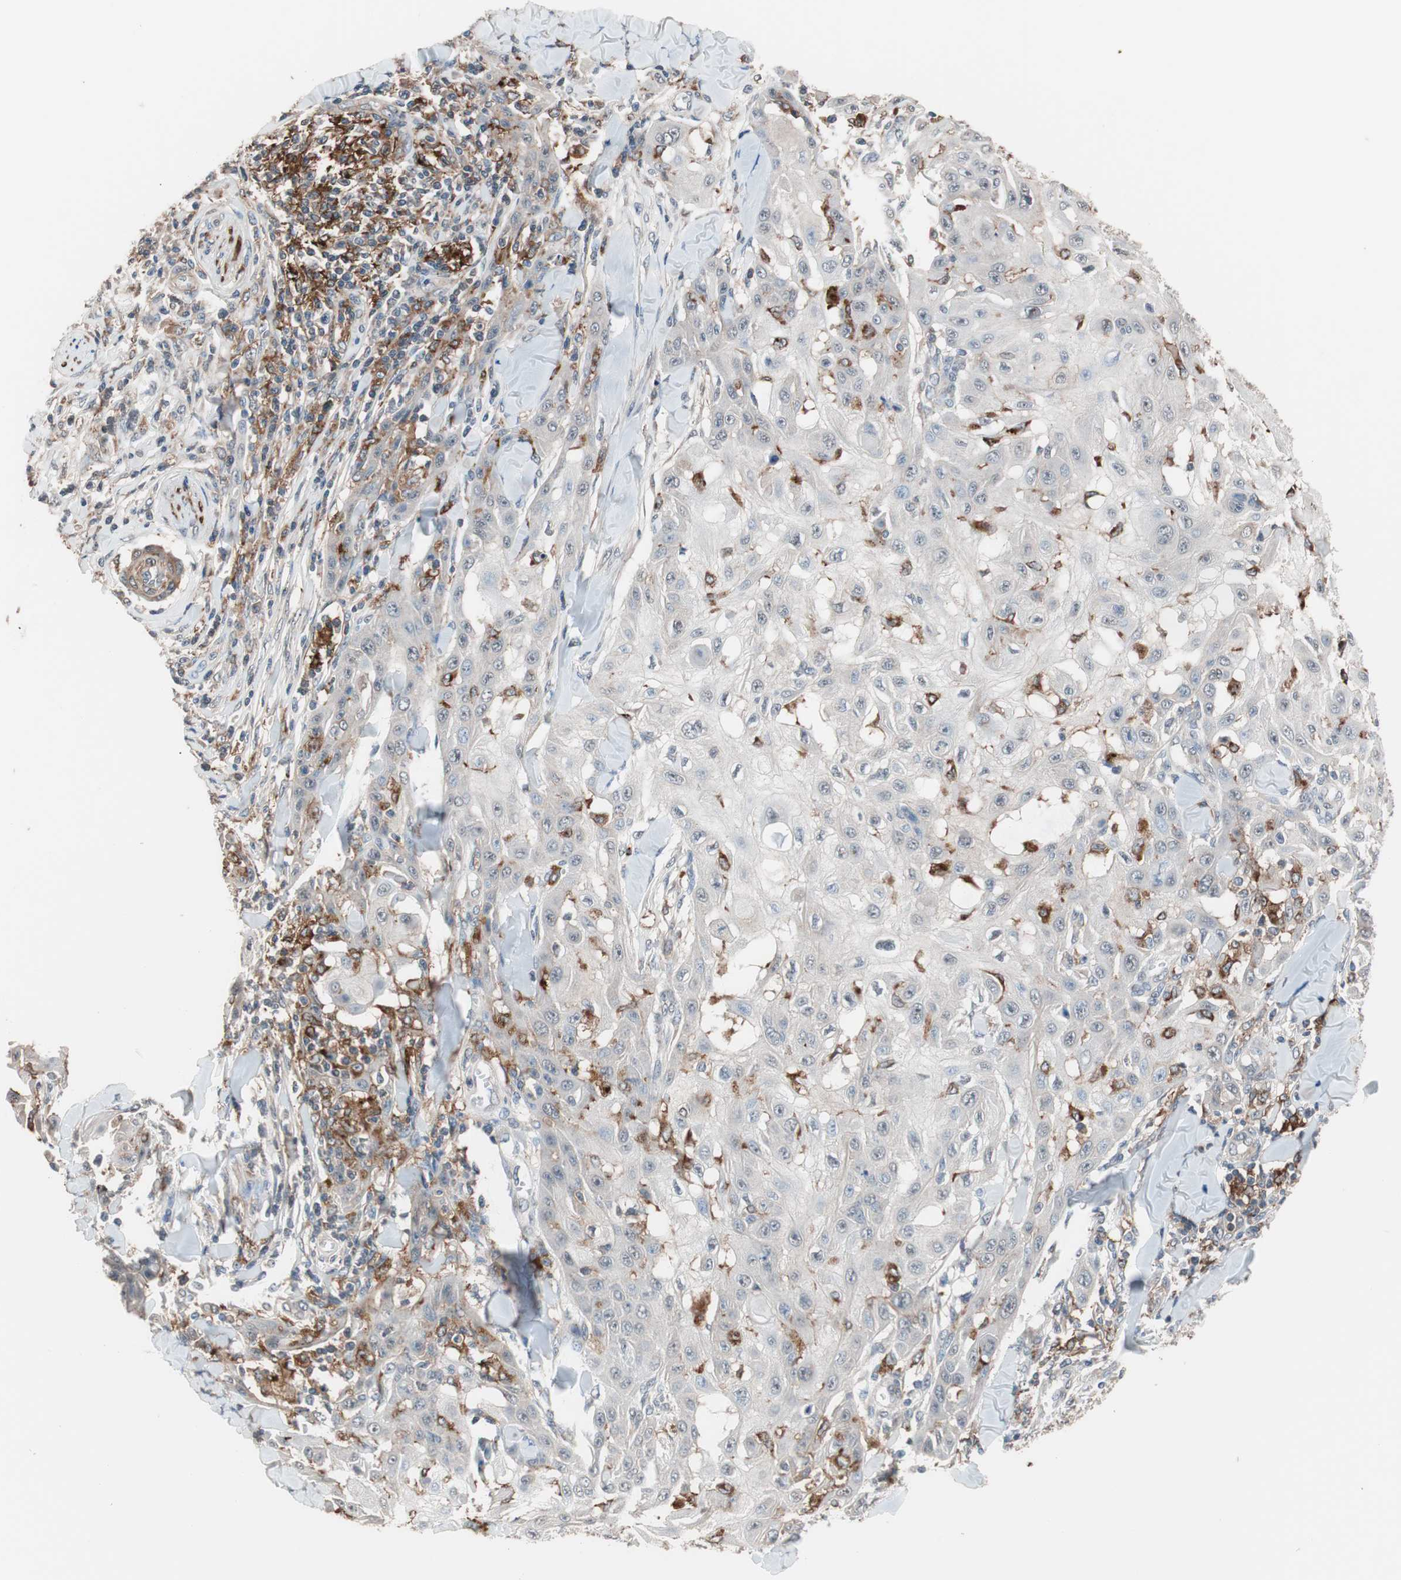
{"staining": {"intensity": "weak", "quantity": "<25%", "location": "cytoplasmic/membranous"}, "tissue": "skin cancer", "cell_type": "Tumor cells", "image_type": "cancer", "snomed": [{"axis": "morphology", "description": "Squamous cell carcinoma, NOS"}, {"axis": "topography", "description": "Skin"}], "caption": "Protein analysis of skin cancer (squamous cell carcinoma) exhibits no significant positivity in tumor cells.", "gene": "LITAF", "patient": {"sex": "male", "age": 24}}